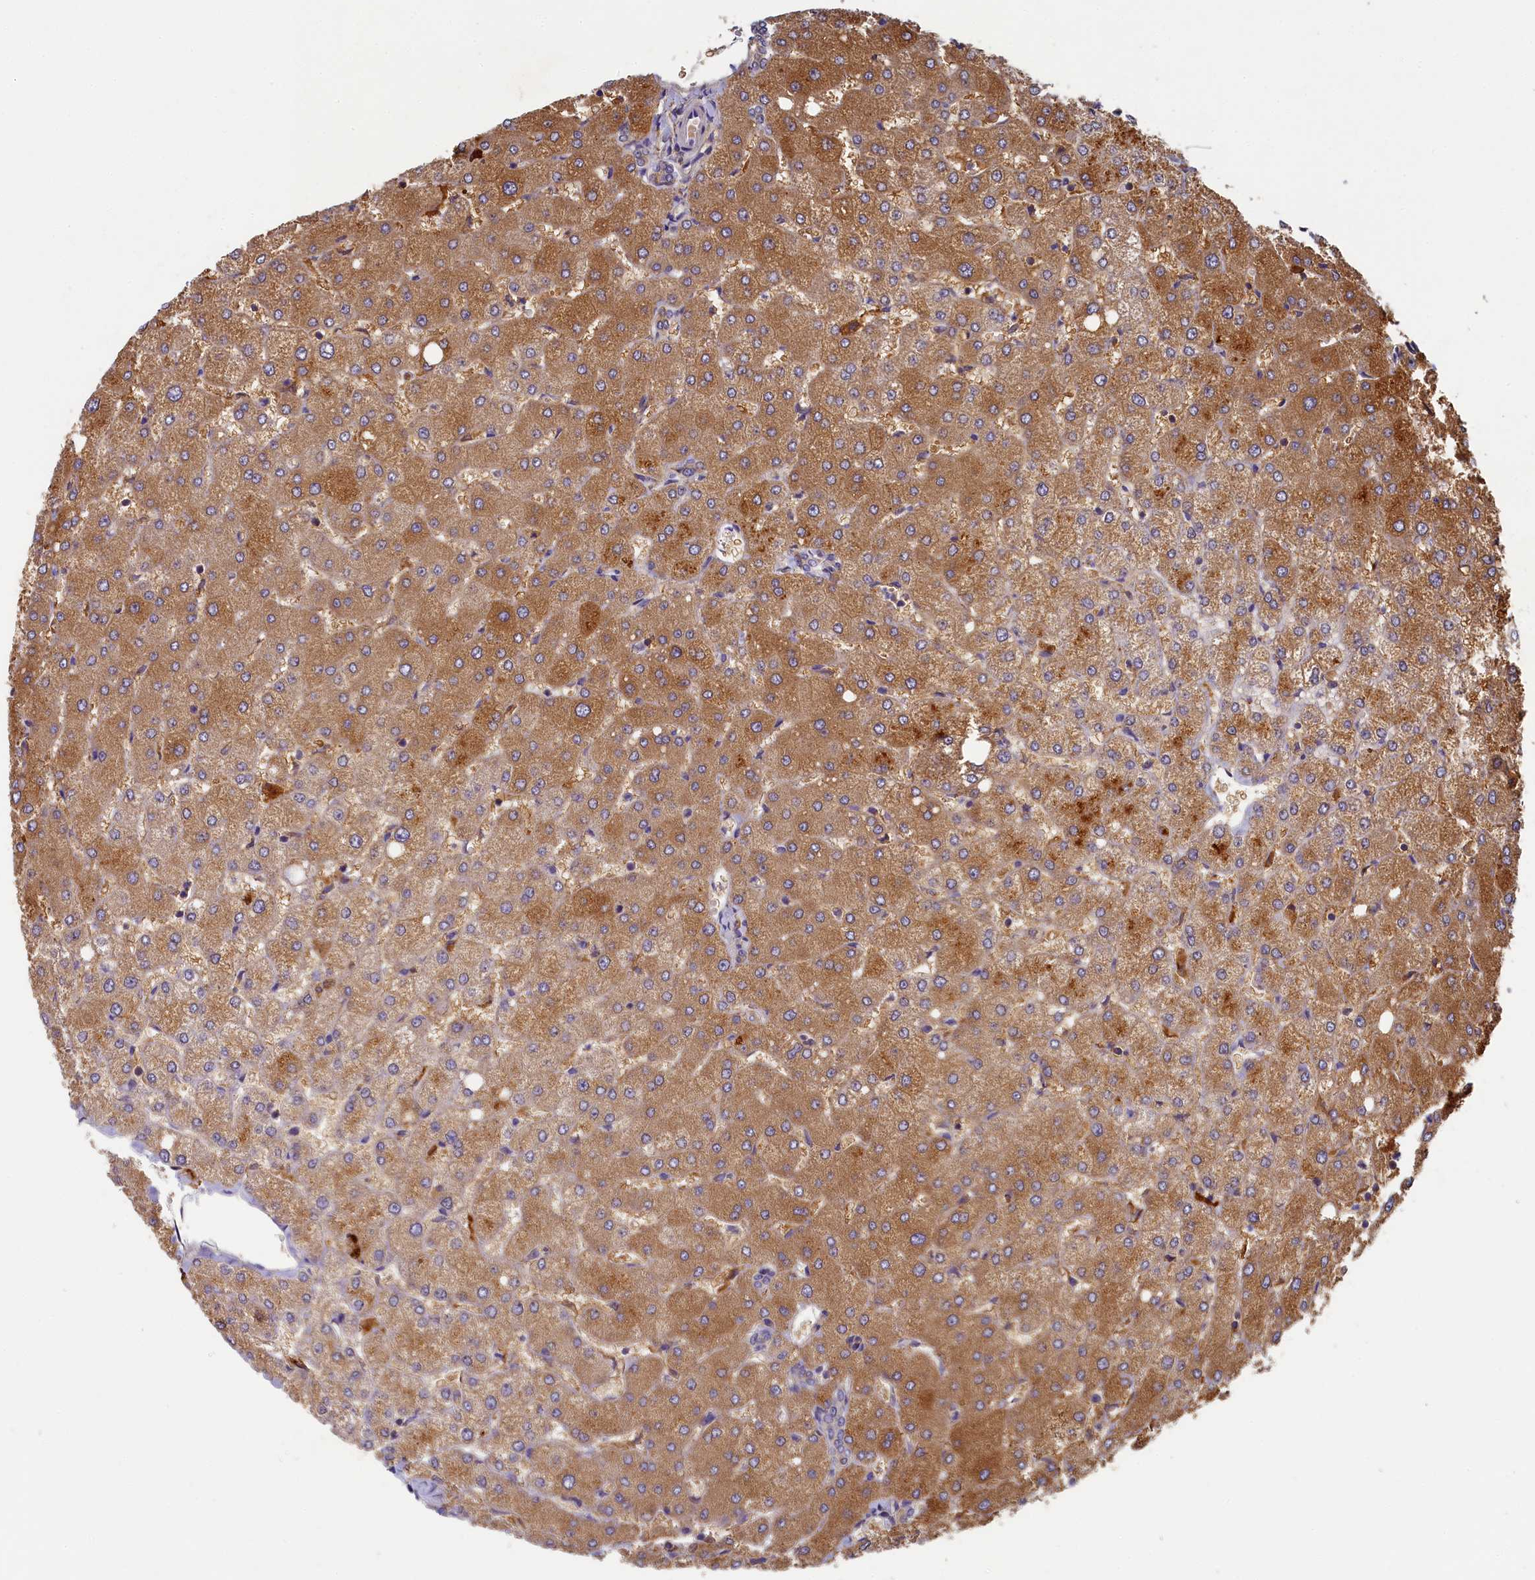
{"staining": {"intensity": "negative", "quantity": "none", "location": "none"}, "tissue": "liver", "cell_type": "Cholangiocytes", "image_type": "normal", "snomed": [{"axis": "morphology", "description": "Normal tissue, NOS"}, {"axis": "topography", "description": "Liver"}], "caption": "Liver stained for a protein using IHC shows no staining cholangiocytes.", "gene": "SEC31B", "patient": {"sex": "female", "age": 54}}